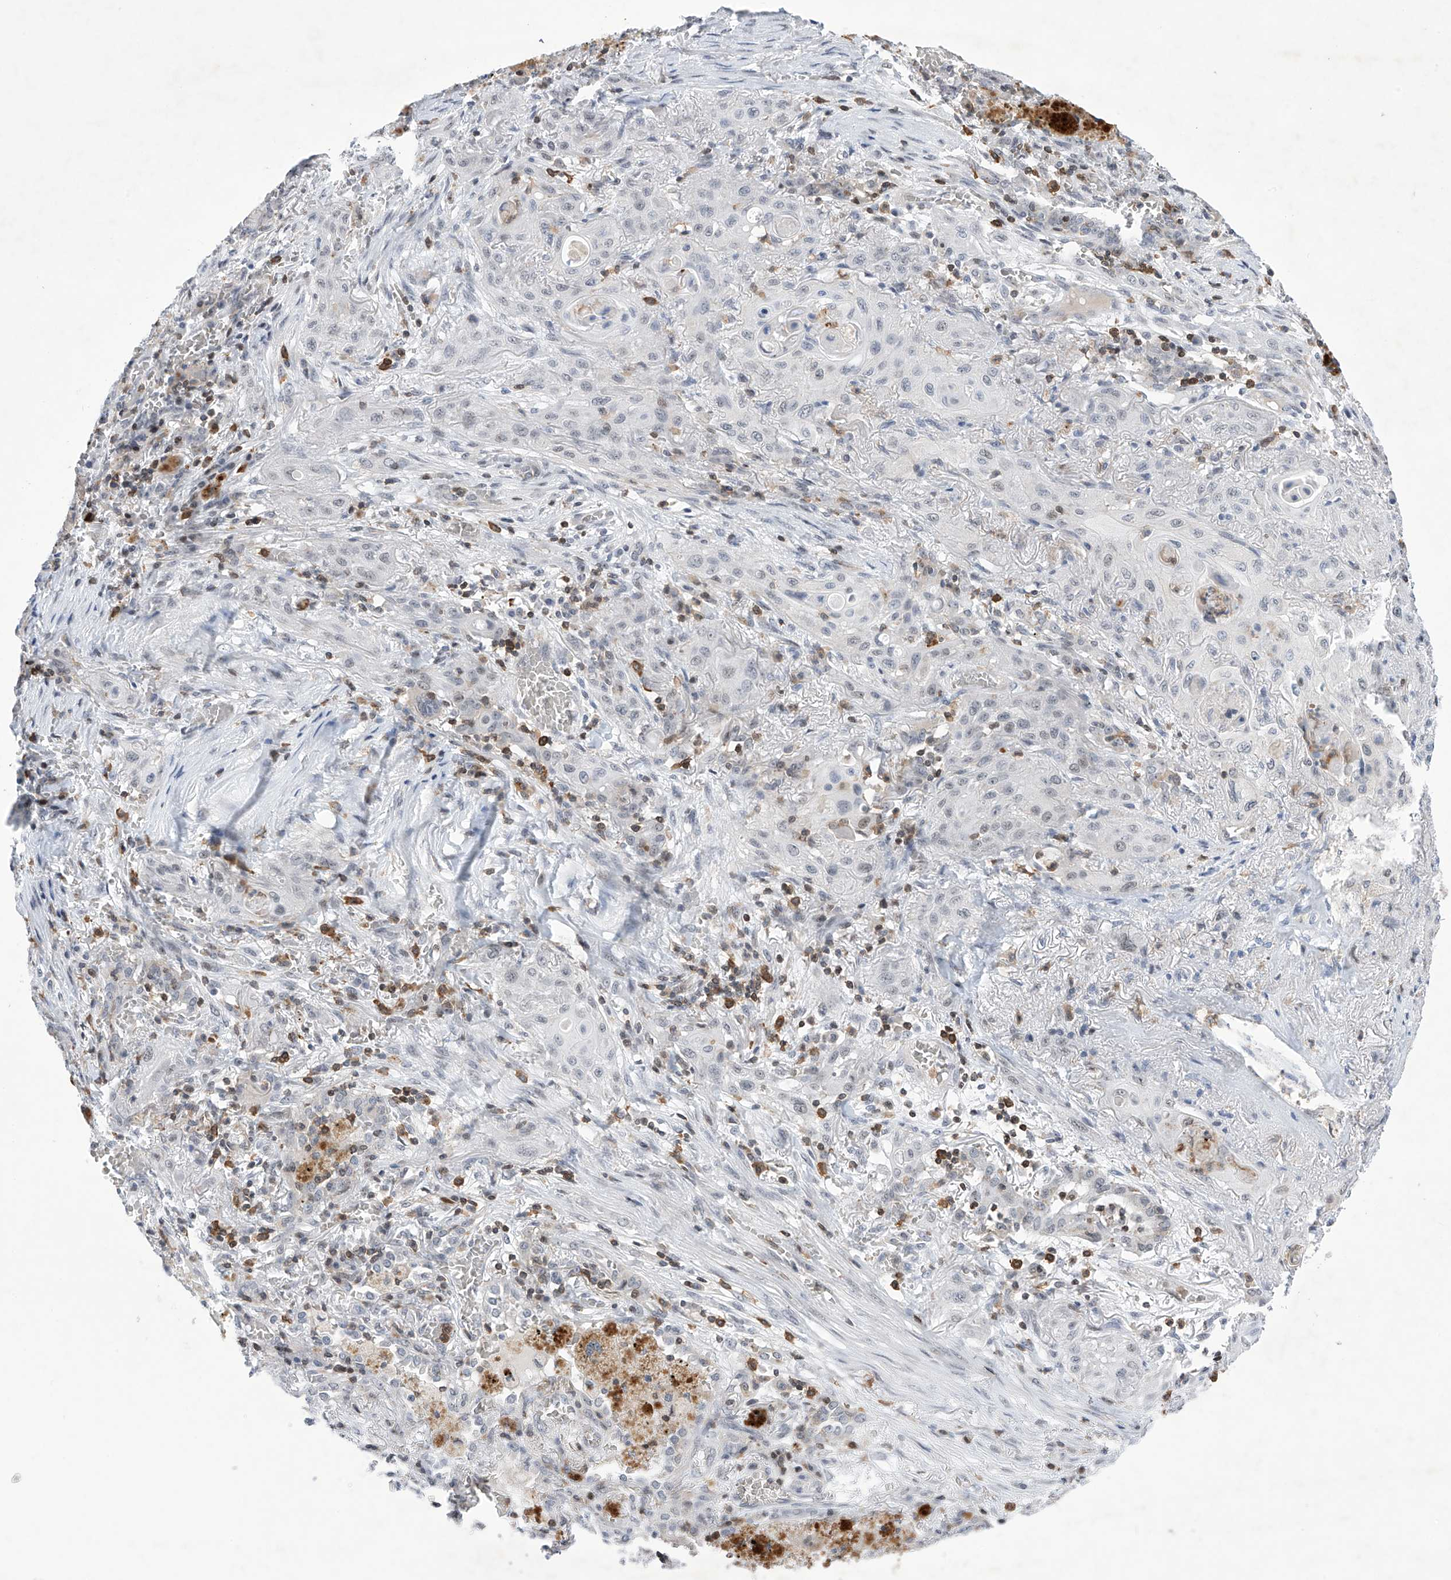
{"staining": {"intensity": "negative", "quantity": "none", "location": "none"}, "tissue": "lung cancer", "cell_type": "Tumor cells", "image_type": "cancer", "snomed": [{"axis": "morphology", "description": "Squamous cell carcinoma, NOS"}, {"axis": "topography", "description": "Lung"}], "caption": "DAB immunohistochemical staining of lung cancer exhibits no significant expression in tumor cells.", "gene": "MSL3", "patient": {"sex": "female", "age": 47}}